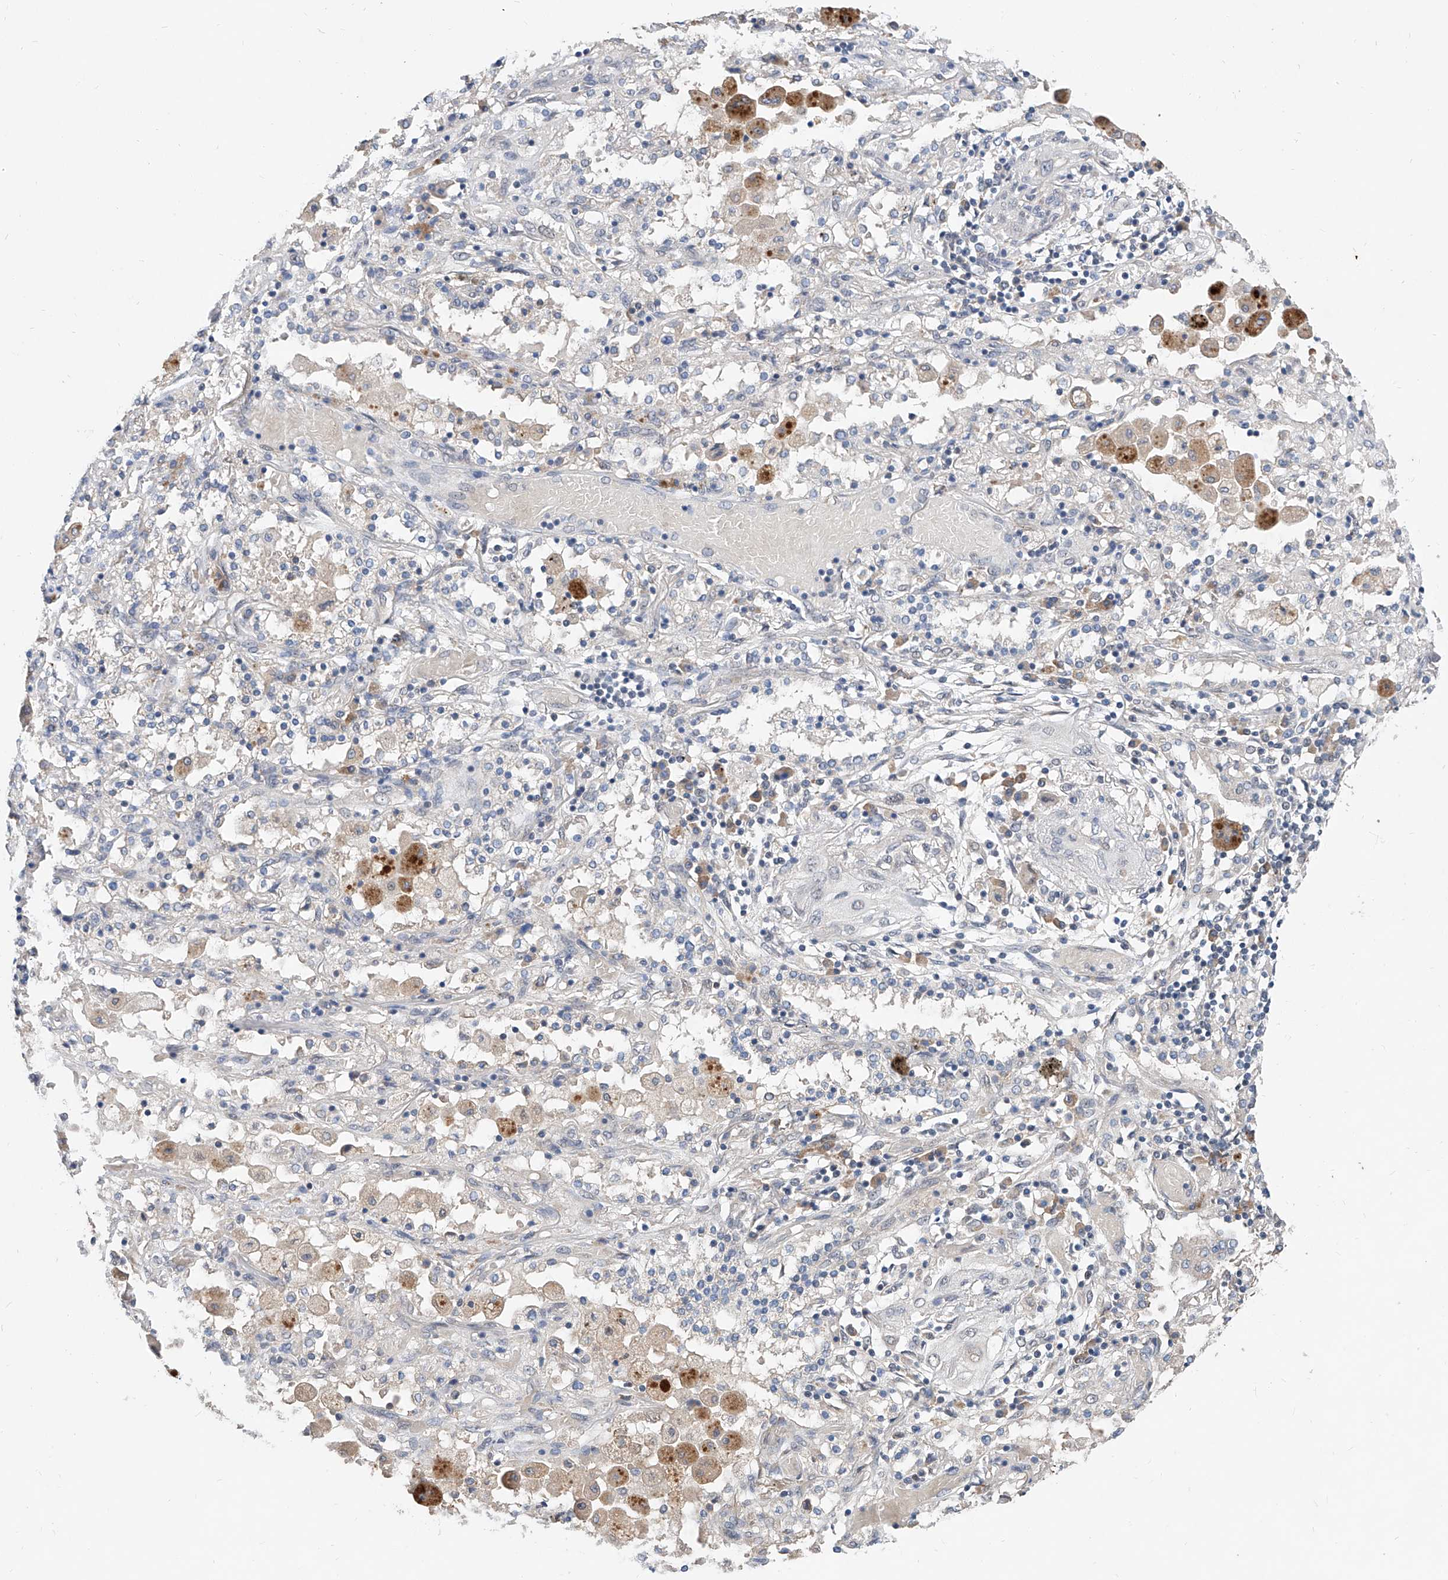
{"staining": {"intensity": "negative", "quantity": "none", "location": "none"}, "tissue": "lung cancer", "cell_type": "Tumor cells", "image_type": "cancer", "snomed": [{"axis": "morphology", "description": "Squamous cell carcinoma, NOS"}, {"axis": "topography", "description": "Lung"}], "caption": "Immunohistochemical staining of human squamous cell carcinoma (lung) displays no significant expression in tumor cells.", "gene": "CARMIL3", "patient": {"sex": "female", "age": 47}}